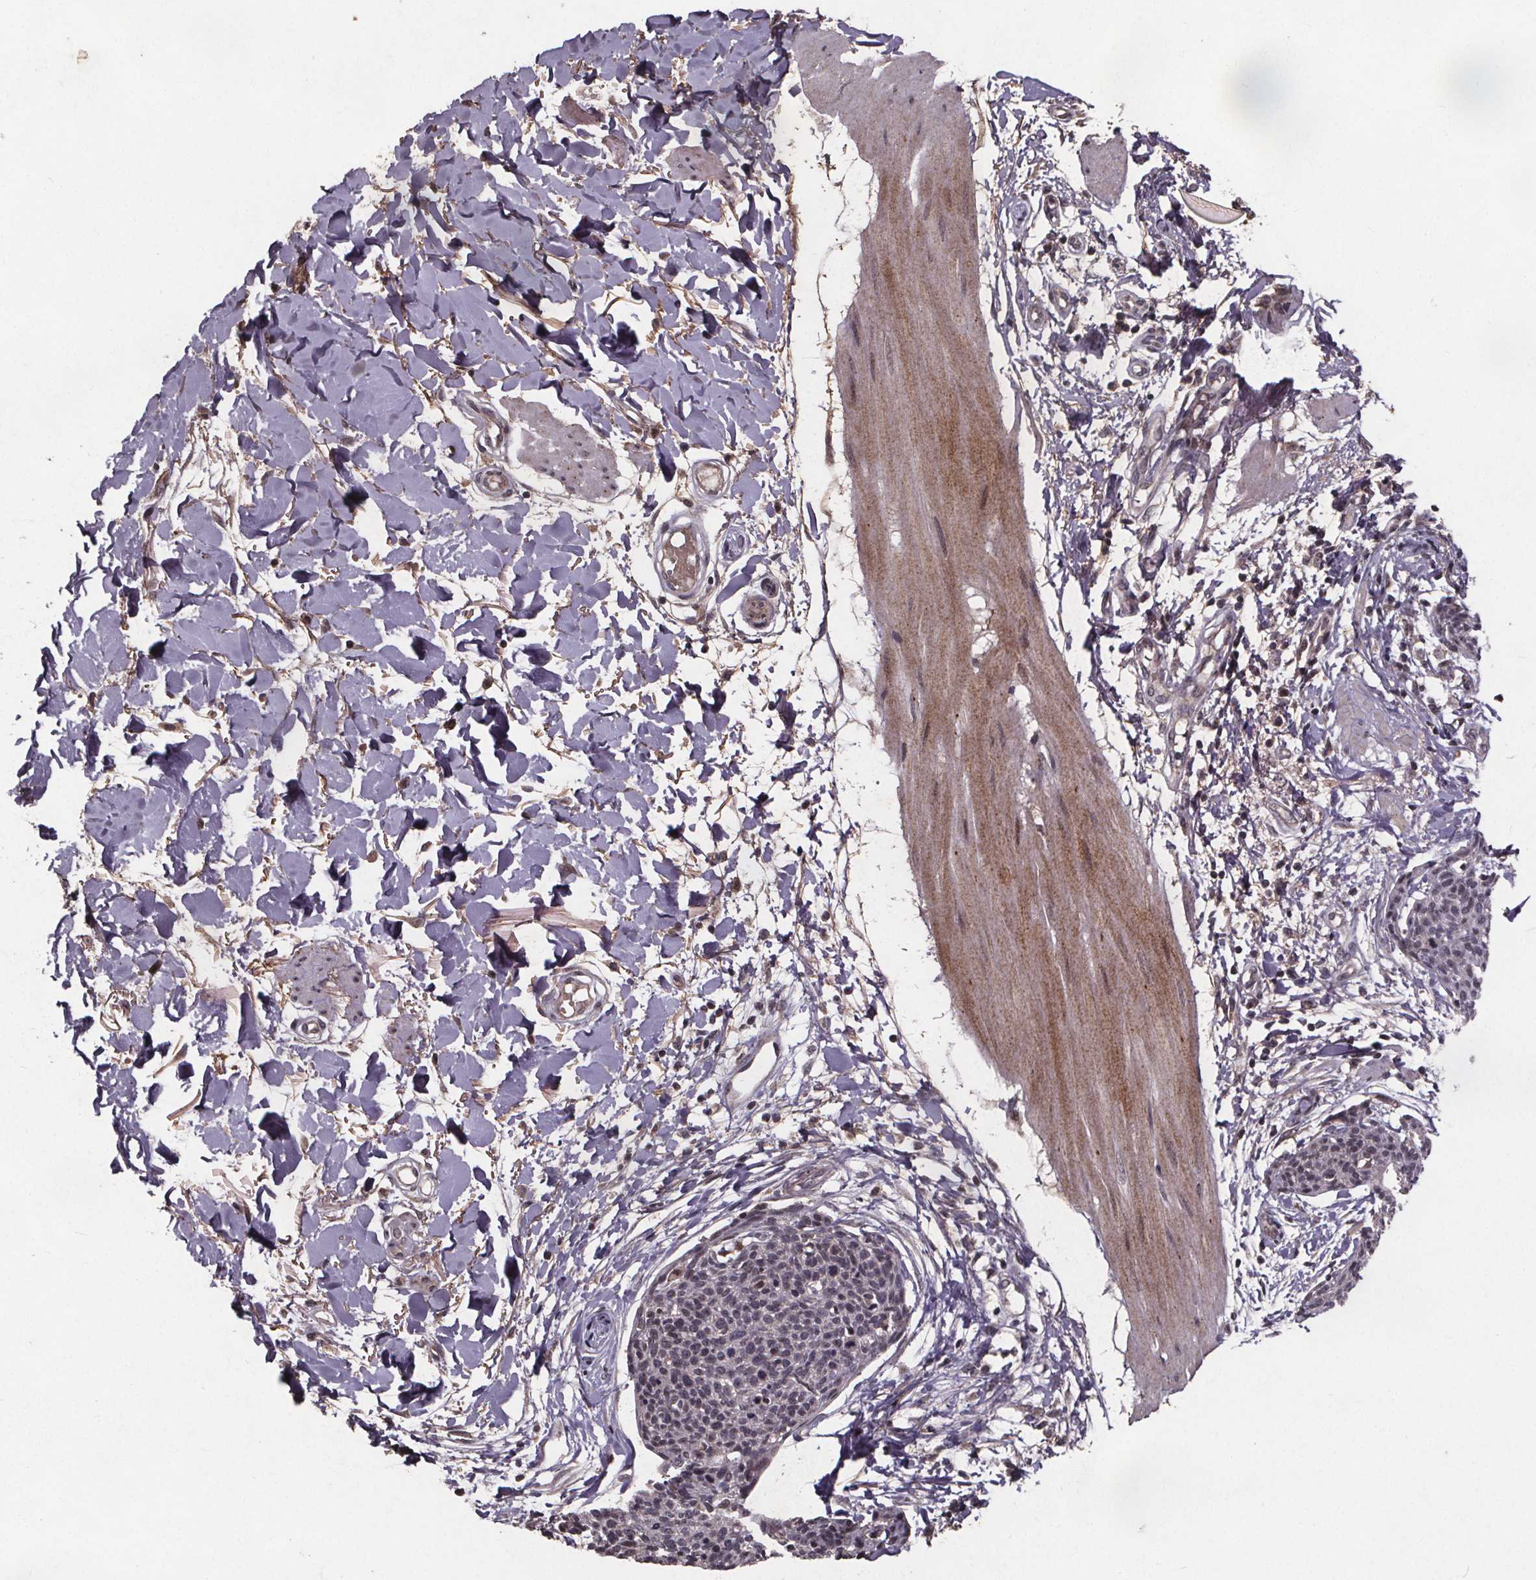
{"staining": {"intensity": "negative", "quantity": "none", "location": "none"}, "tissue": "skin cancer", "cell_type": "Tumor cells", "image_type": "cancer", "snomed": [{"axis": "morphology", "description": "Squamous cell carcinoma, NOS"}, {"axis": "topography", "description": "Skin"}, {"axis": "topography", "description": "Vulva"}], "caption": "Human skin cancer stained for a protein using IHC reveals no staining in tumor cells.", "gene": "GPX3", "patient": {"sex": "female", "age": 75}}